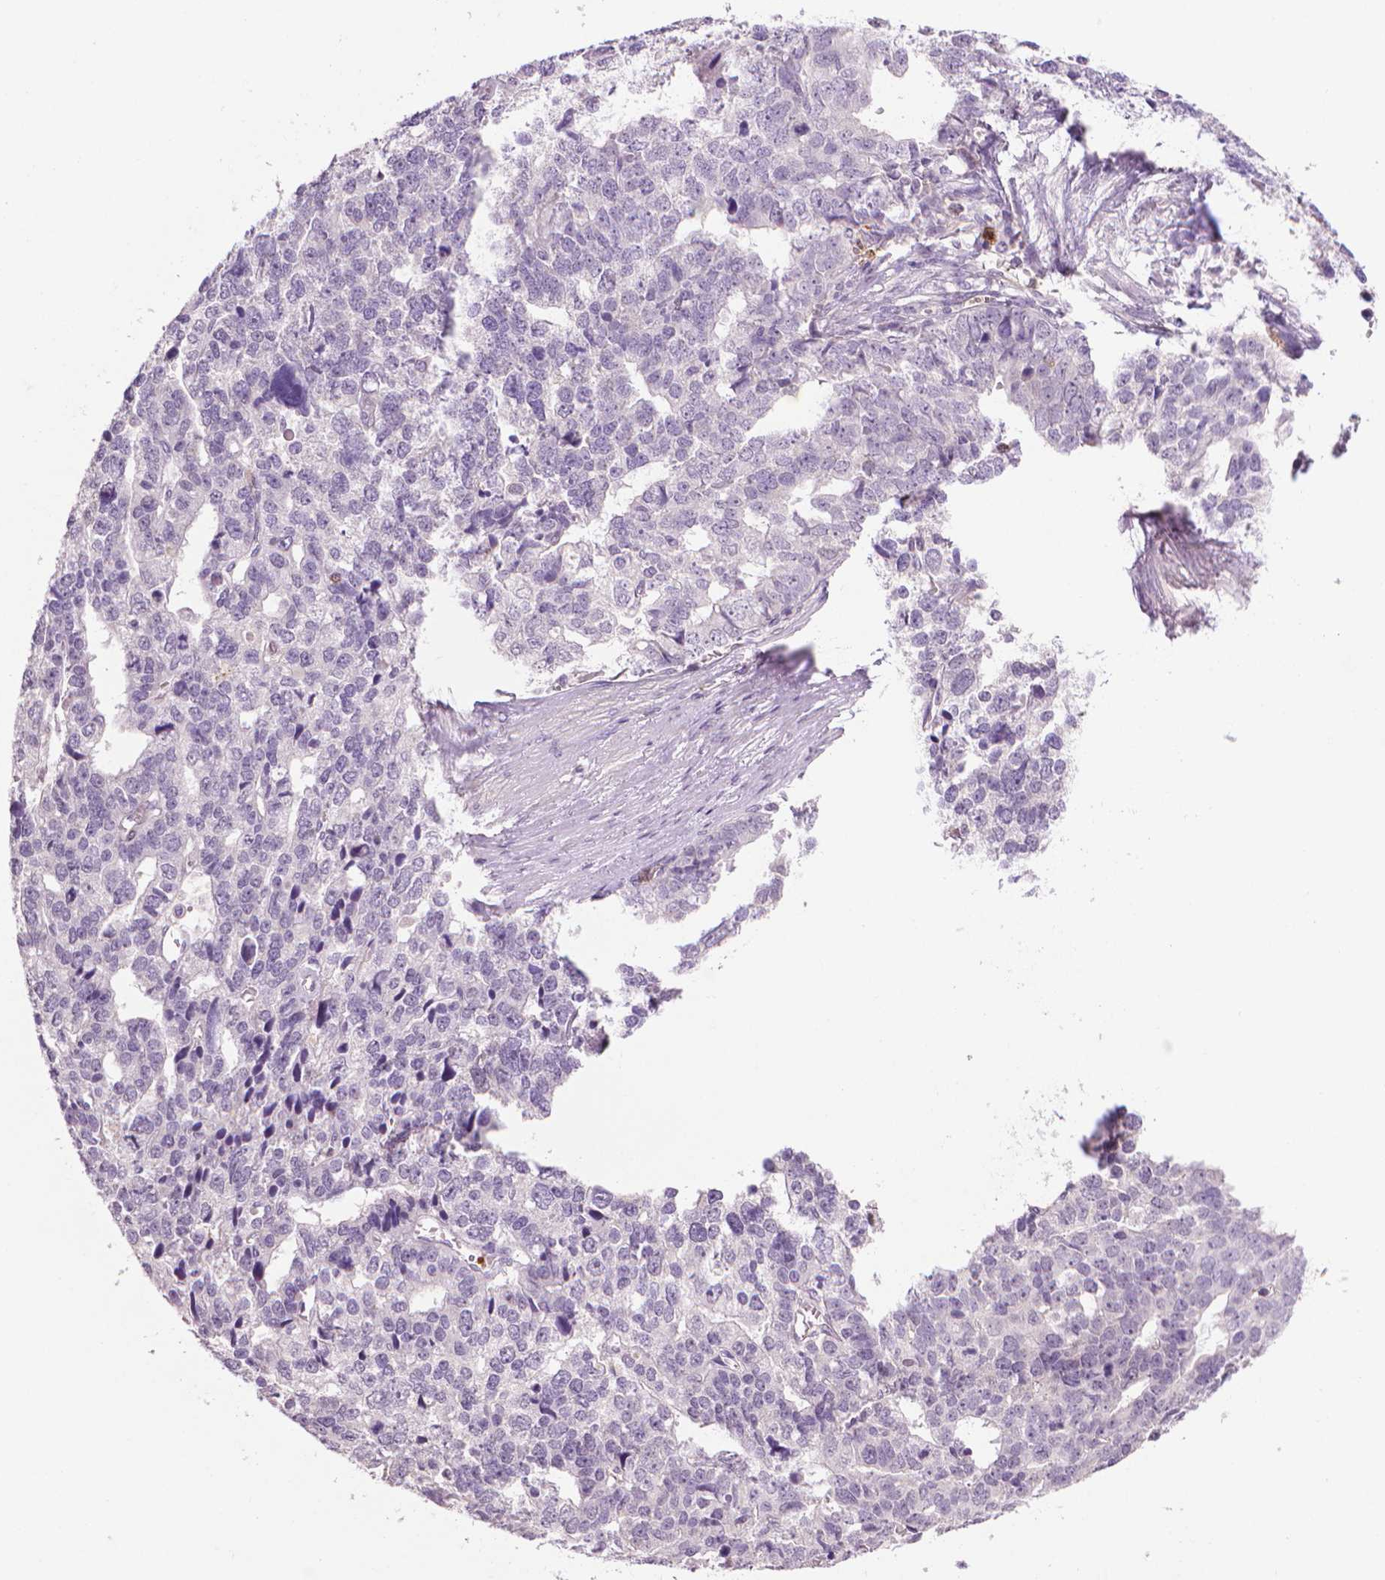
{"staining": {"intensity": "negative", "quantity": "none", "location": "none"}, "tissue": "stomach cancer", "cell_type": "Tumor cells", "image_type": "cancer", "snomed": [{"axis": "morphology", "description": "Adenocarcinoma, NOS"}, {"axis": "topography", "description": "Stomach"}], "caption": "High magnification brightfield microscopy of stomach cancer (adenocarcinoma) stained with DAB (brown) and counterstained with hematoxylin (blue): tumor cells show no significant expression.", "gene": "CDKN2D", "patient": {"sex": "male", "age": 69}}